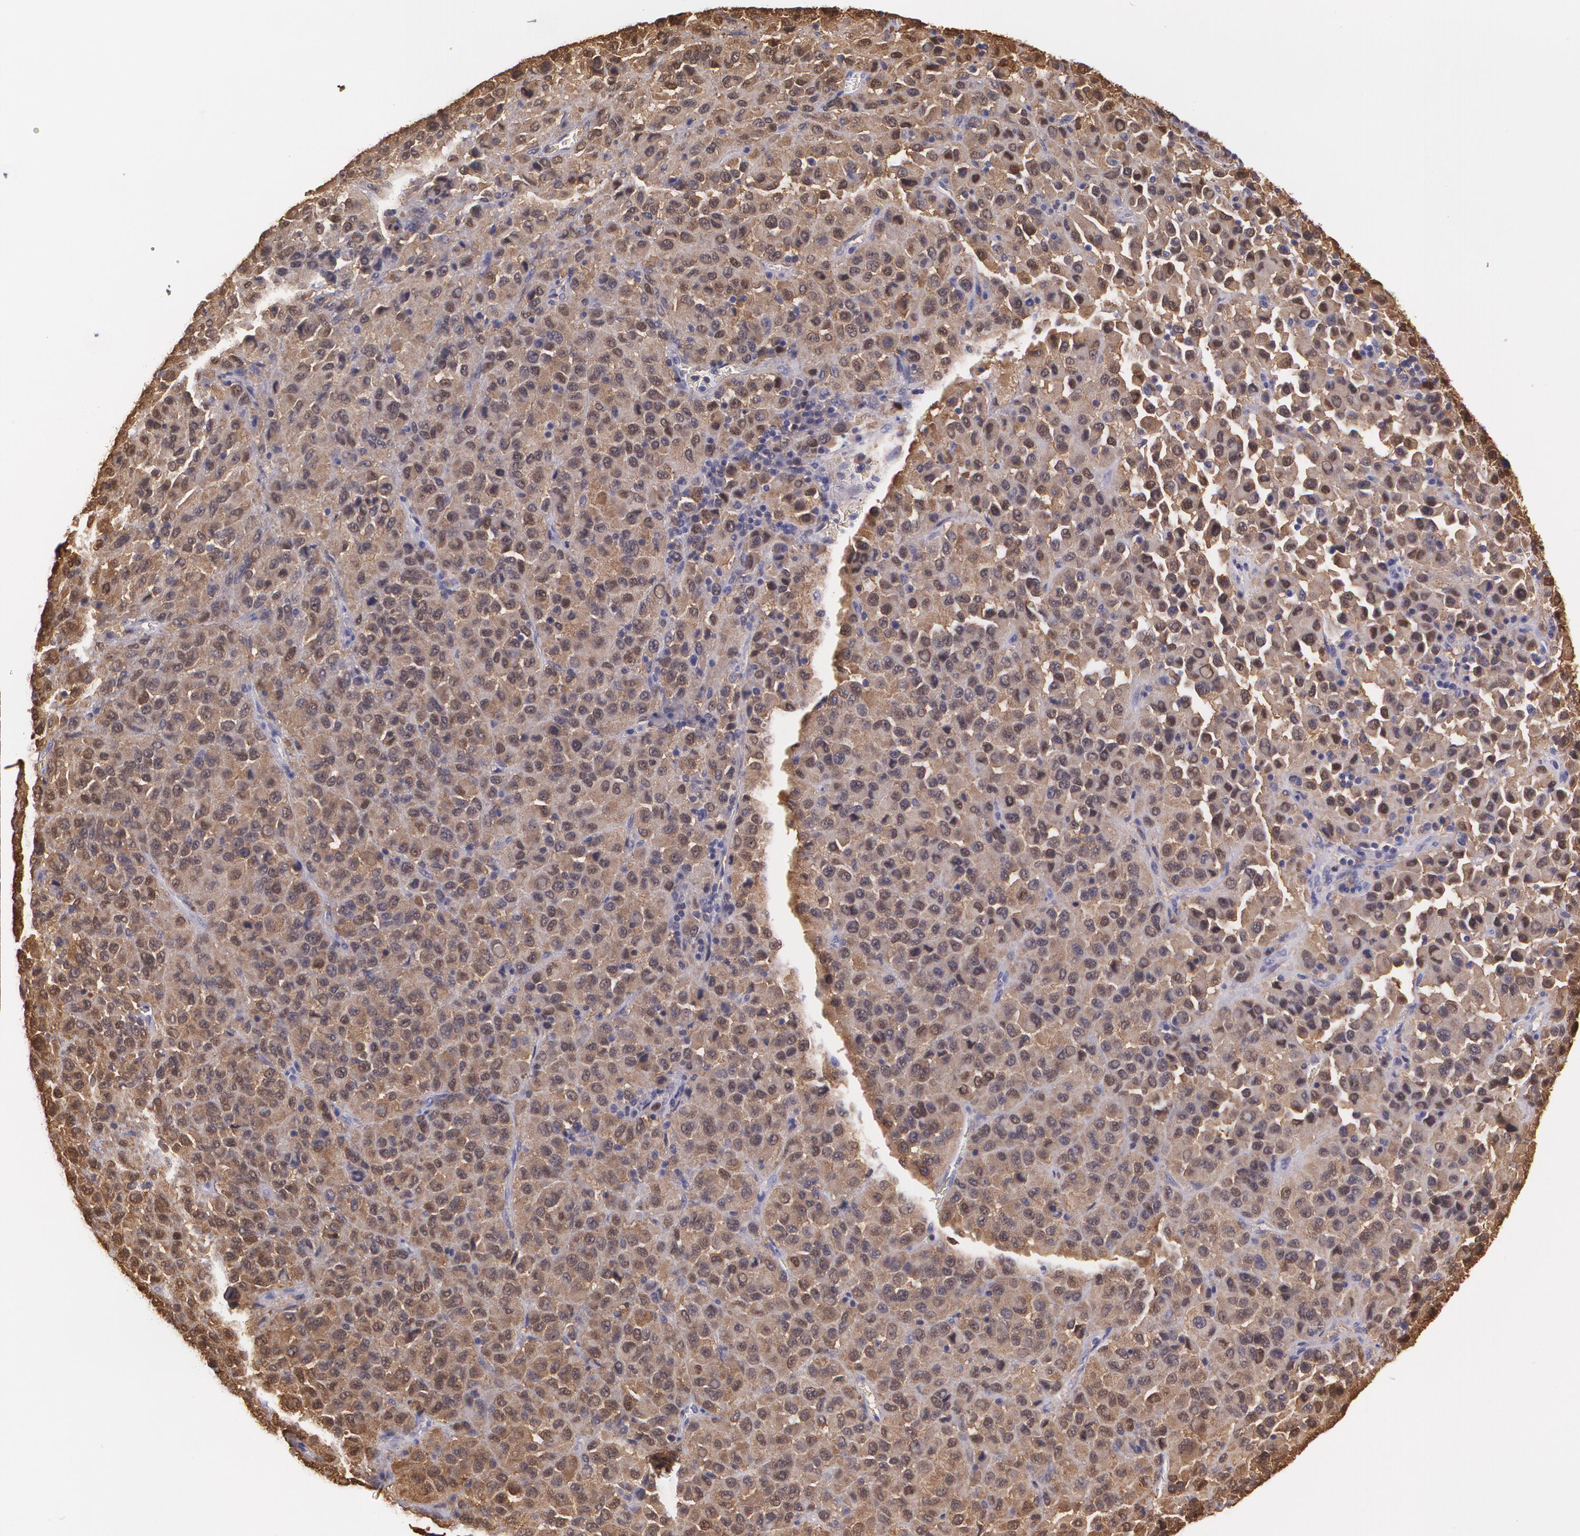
{"staining": {"intensity": "strong", "quantity": ">75%", "location": "cytoplasmic/membranous"}, "tissue": "melanoma", "cell_type": "Tumor cells", "image_type": "cancer", "snomed": [{"axis": "morphology", "description": "Malignant melanoma, Metastatic site"}, {"axis": "topography", "description": "Lung"}], "caption": "IHC histopathology image of neoplastic tissue: human malignant melanoma (metastatic site) stained using immunohistochemistry exhibits high levels of strong protein expression localized specifically in the cytoplasmic/membranous of tumor cells, appearing as a cytoplasmic/membranous brown color.", "gene": "HSPH1", "patient": {"sex": "male", "age": 64}}